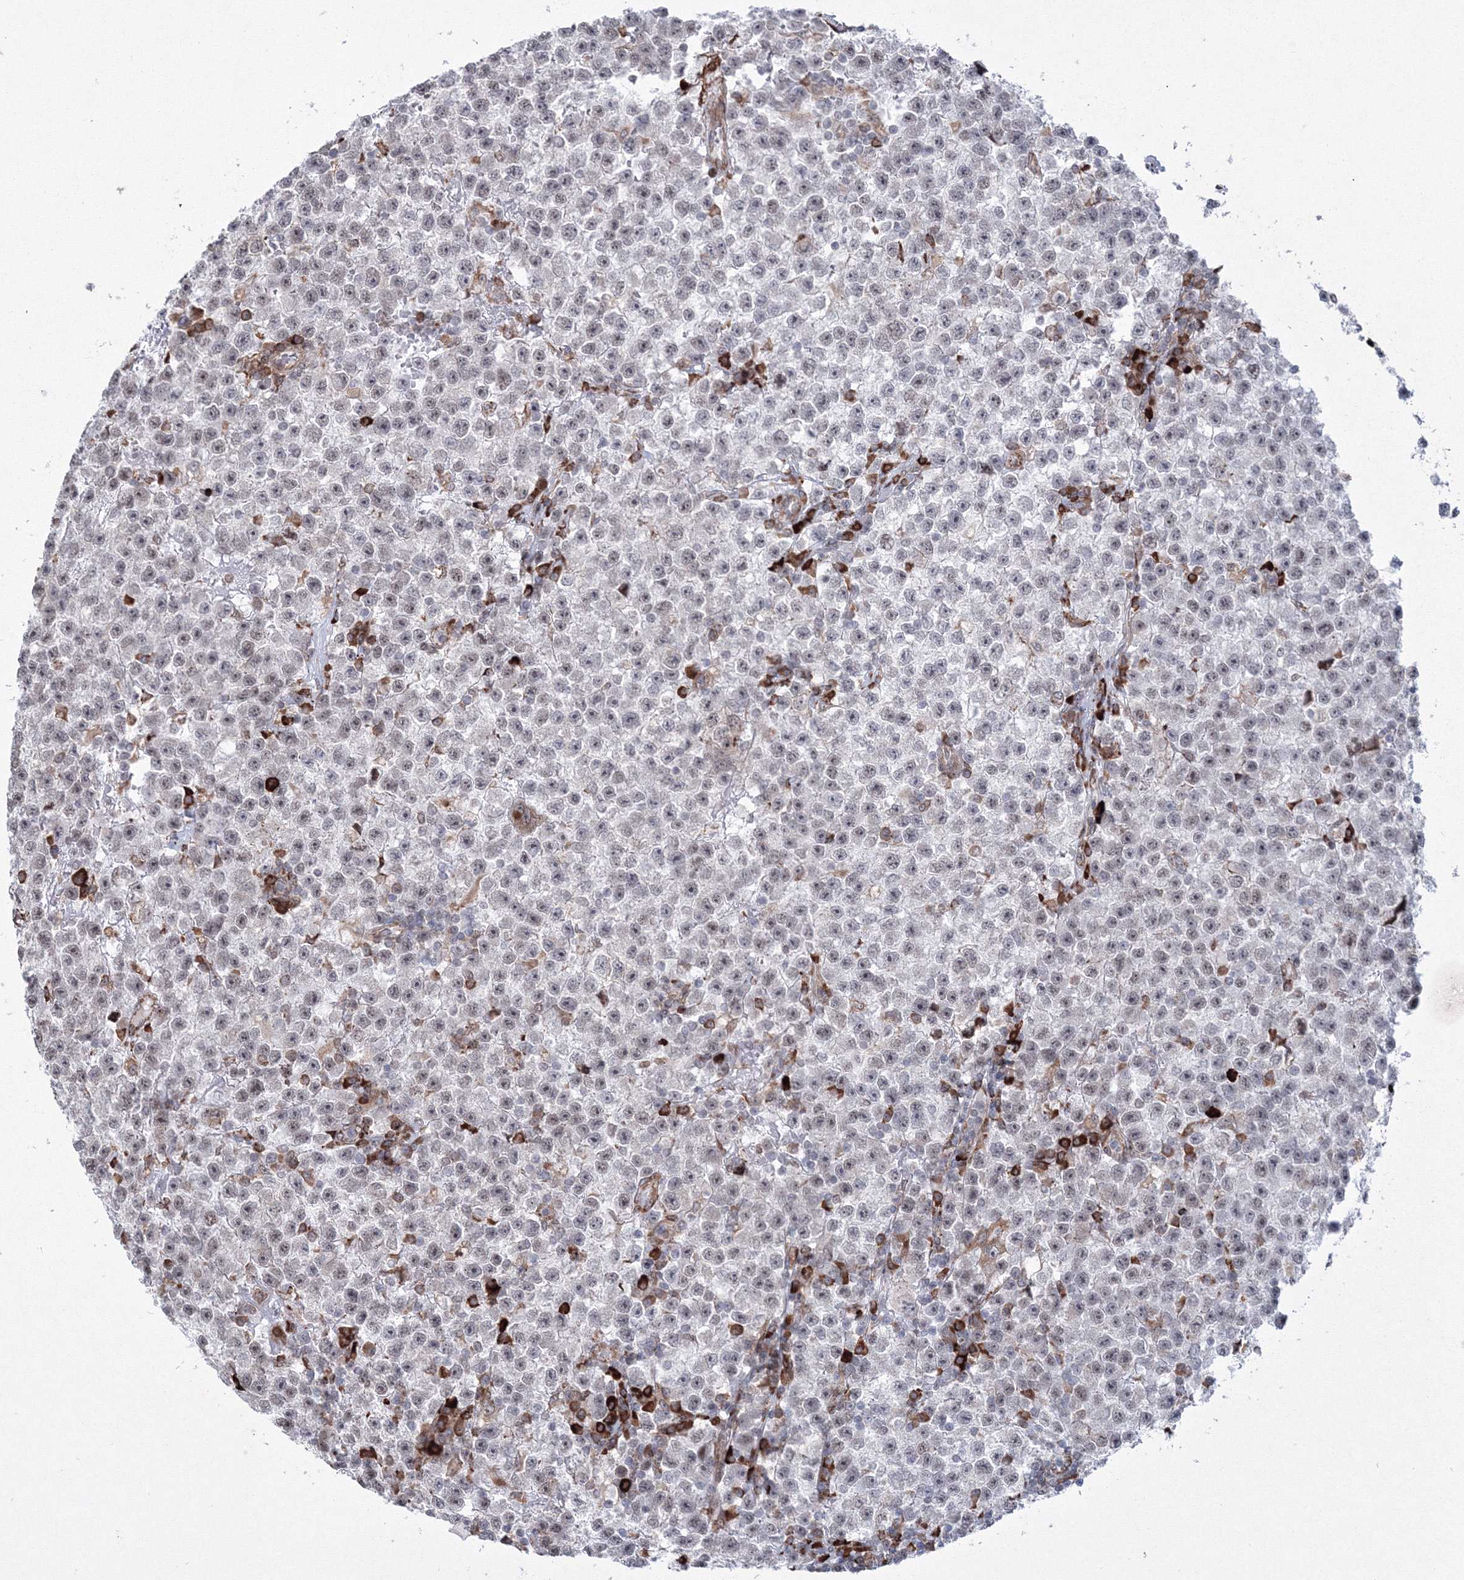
{"staining": {"intensity": "weak", "quantity": "<25%", "location": "nuclear"}, "tissue": "testis cancer", "cell_type": "Tumor cells", "image_type": "cancer", "snomed": [{"axis": "morphology", "description": "Seminoma, NOS"}, {"axis": "topography", "description": "Testis"}], "caption": "This is a photomicrograph of IHC staining of seminoma (testis), which shows no staining in tumor cells.", "gene": "EFCAB12", "patient": {"sex": "male", "age": 22}}